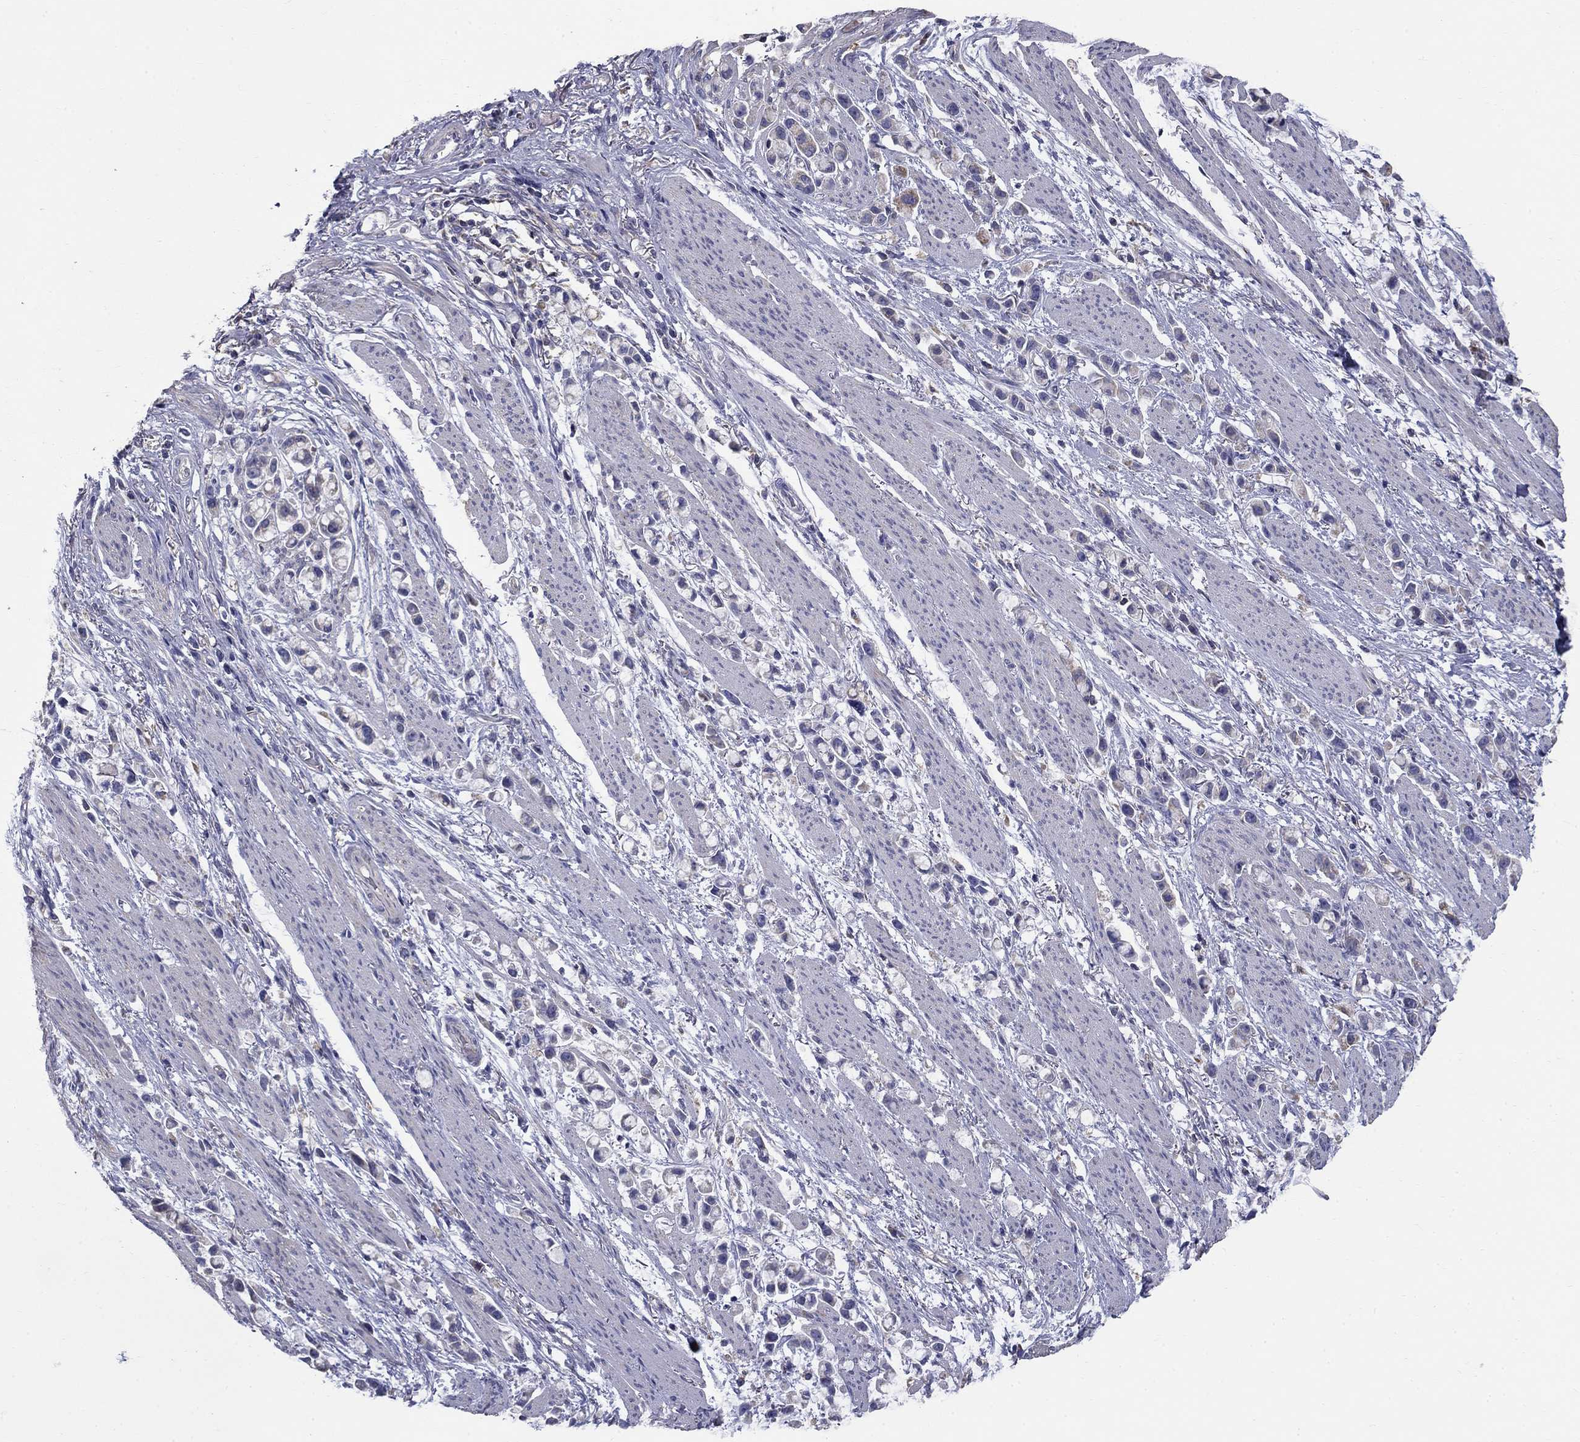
{"staining": {"intensity": "negative", "quantity": "none", "location": "none"}, "tissue": "stomach cancer", "cell_type": "Tumor cells", "image_type": "cancer", "snomed": [{"axis": "morphology", "description": "Adenocarcinoma, NOS"}, {"axis": "topography", "description": "Stomach"}], "caption": "Histopathology image shows no significant protein expression in tumor cells of stomach cancer (adenocarcinoma). The staining was performed using DAB (3,3'-diaminobenzidine) to visualize the protein expression in brown, while the nuclei were stained in blue with hematoxylin (Magnification: 20x).", "gene": "NME5", "patient": {"sex": "female", "age": 81}}